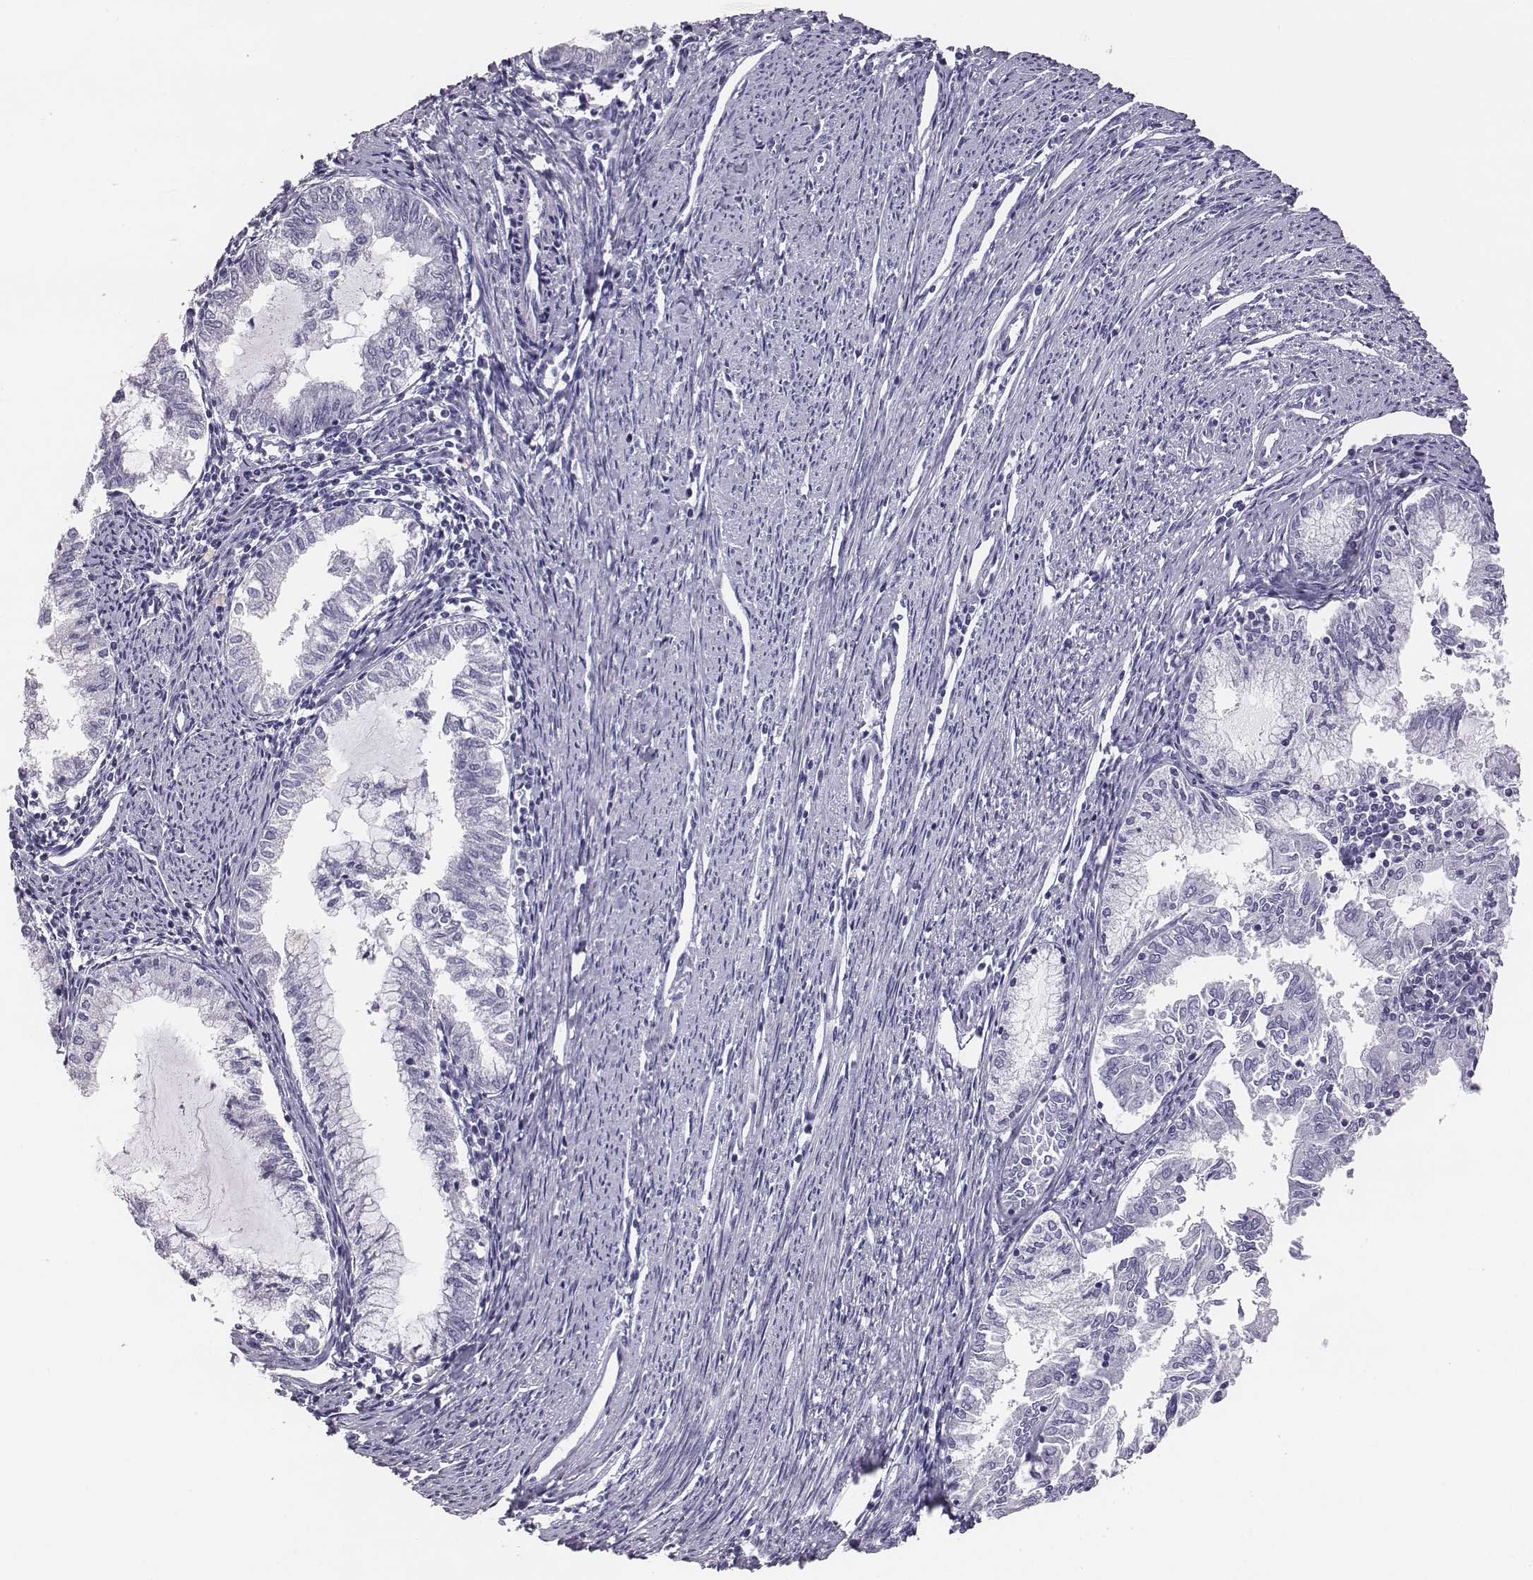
{"staining": {"intensity": "negative", "quantity": "none", "location": "none"}, "tissue": "endometrial cancer", "cell_type": "Tumor cells", "image_type": "cancer", "snomed": [{"axis": "morphology", "description": "Adenocarcinoma, NOS"}, {"axis": "topography", "description": "Endometrium"}], "caption": "This histopathology image is of endometrial cancer (adenocarcinoma) stained with IHC to label a protein in brown with the nuclei are counter-stained blue. There is no expression in tumor cells.", "gene": "ACOD1", "patient": {"sex": "female", "age": 79}}